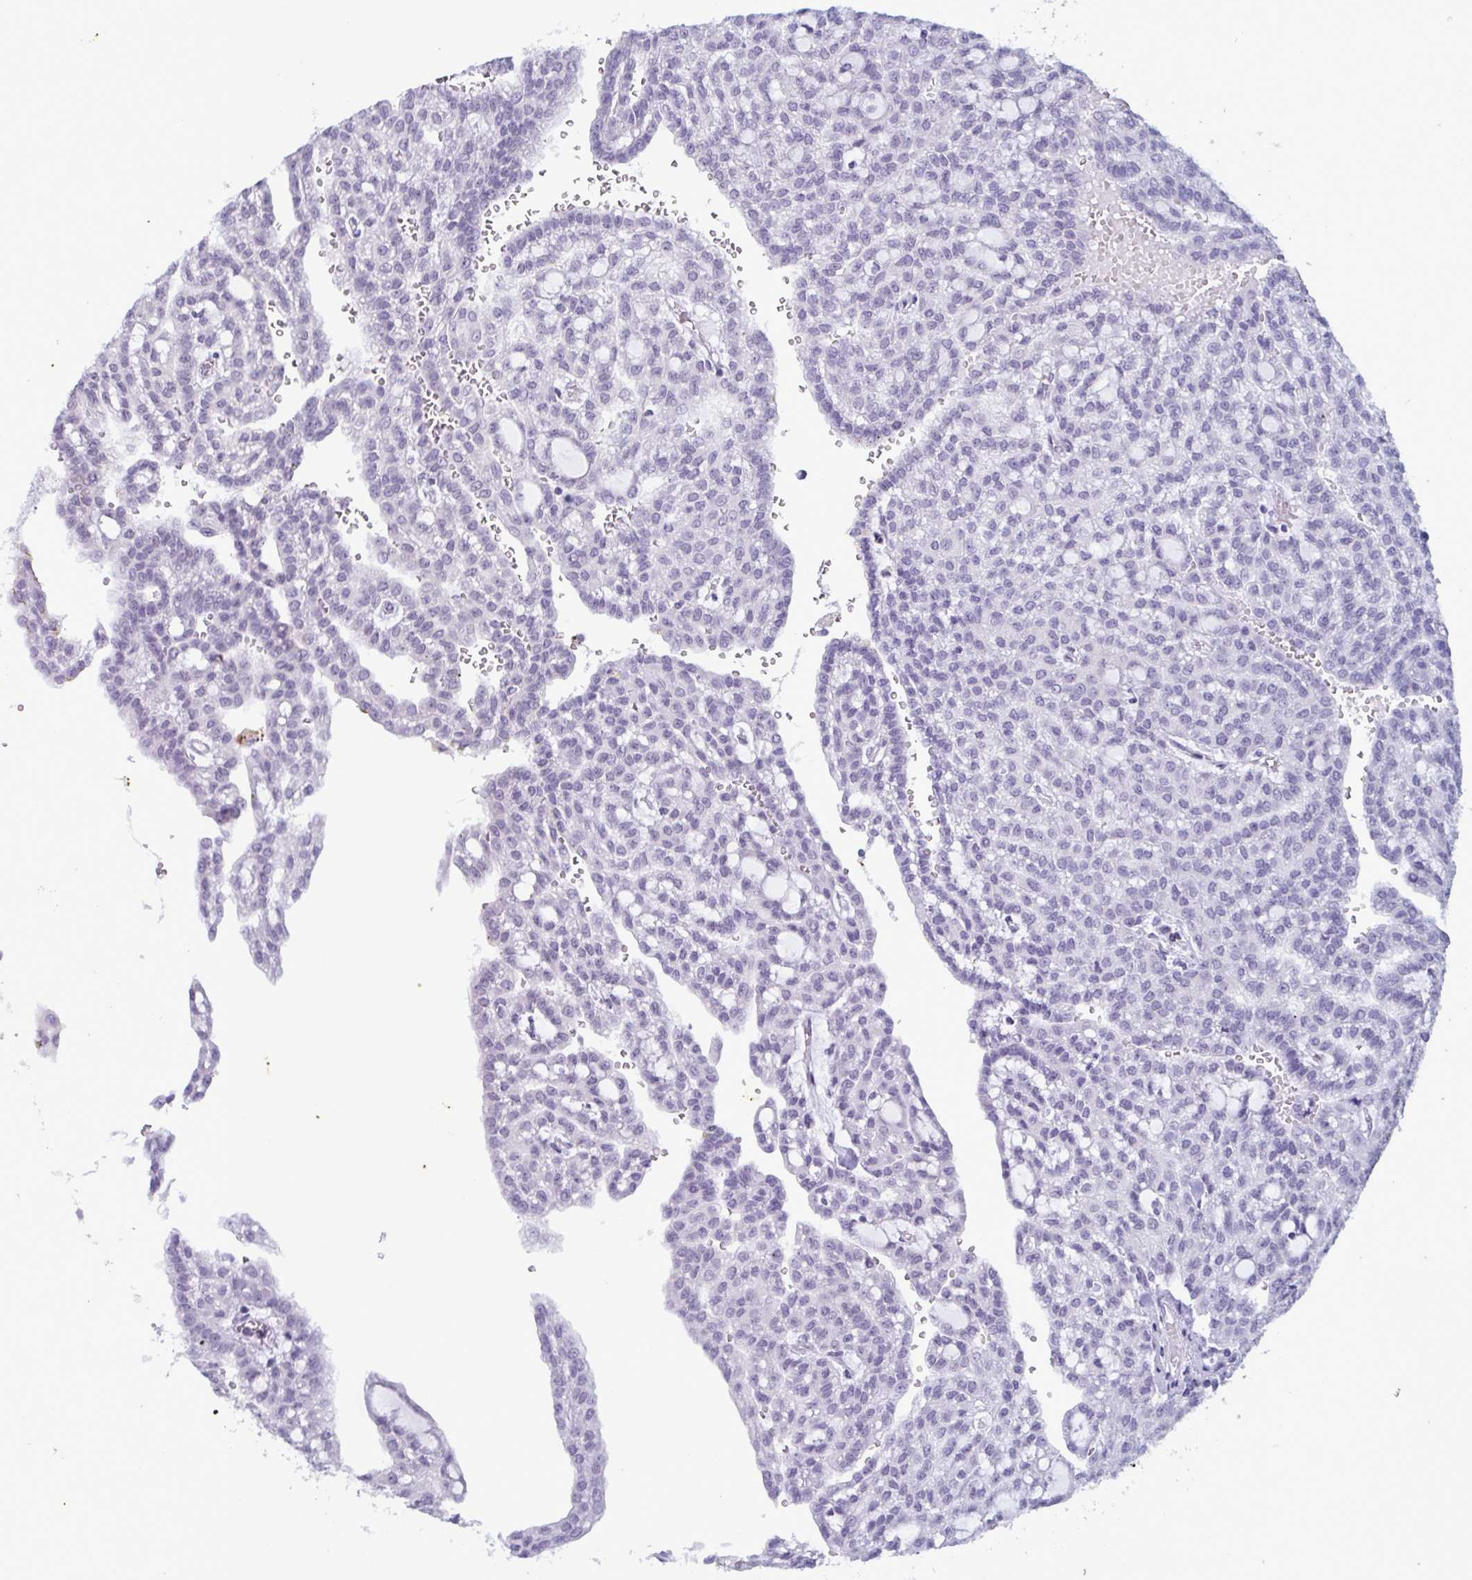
{"staining": {"intensity": "negative", "quantity": "none", "location": "none"}, "tissue": "renal cancer", "cell_type": "Tumor cells", "image_type": "cancer", "snomed": [{"axis": "morphology", "description": "Adenocarcinoma, NOS"}, {"axis": "topography", "description": "Kidney"}], "caption": "Tumor cells are negative for brown protein staining in renal cancer.", "gene": "RBM7", "patient": {"sex": "male", "age": 63}}